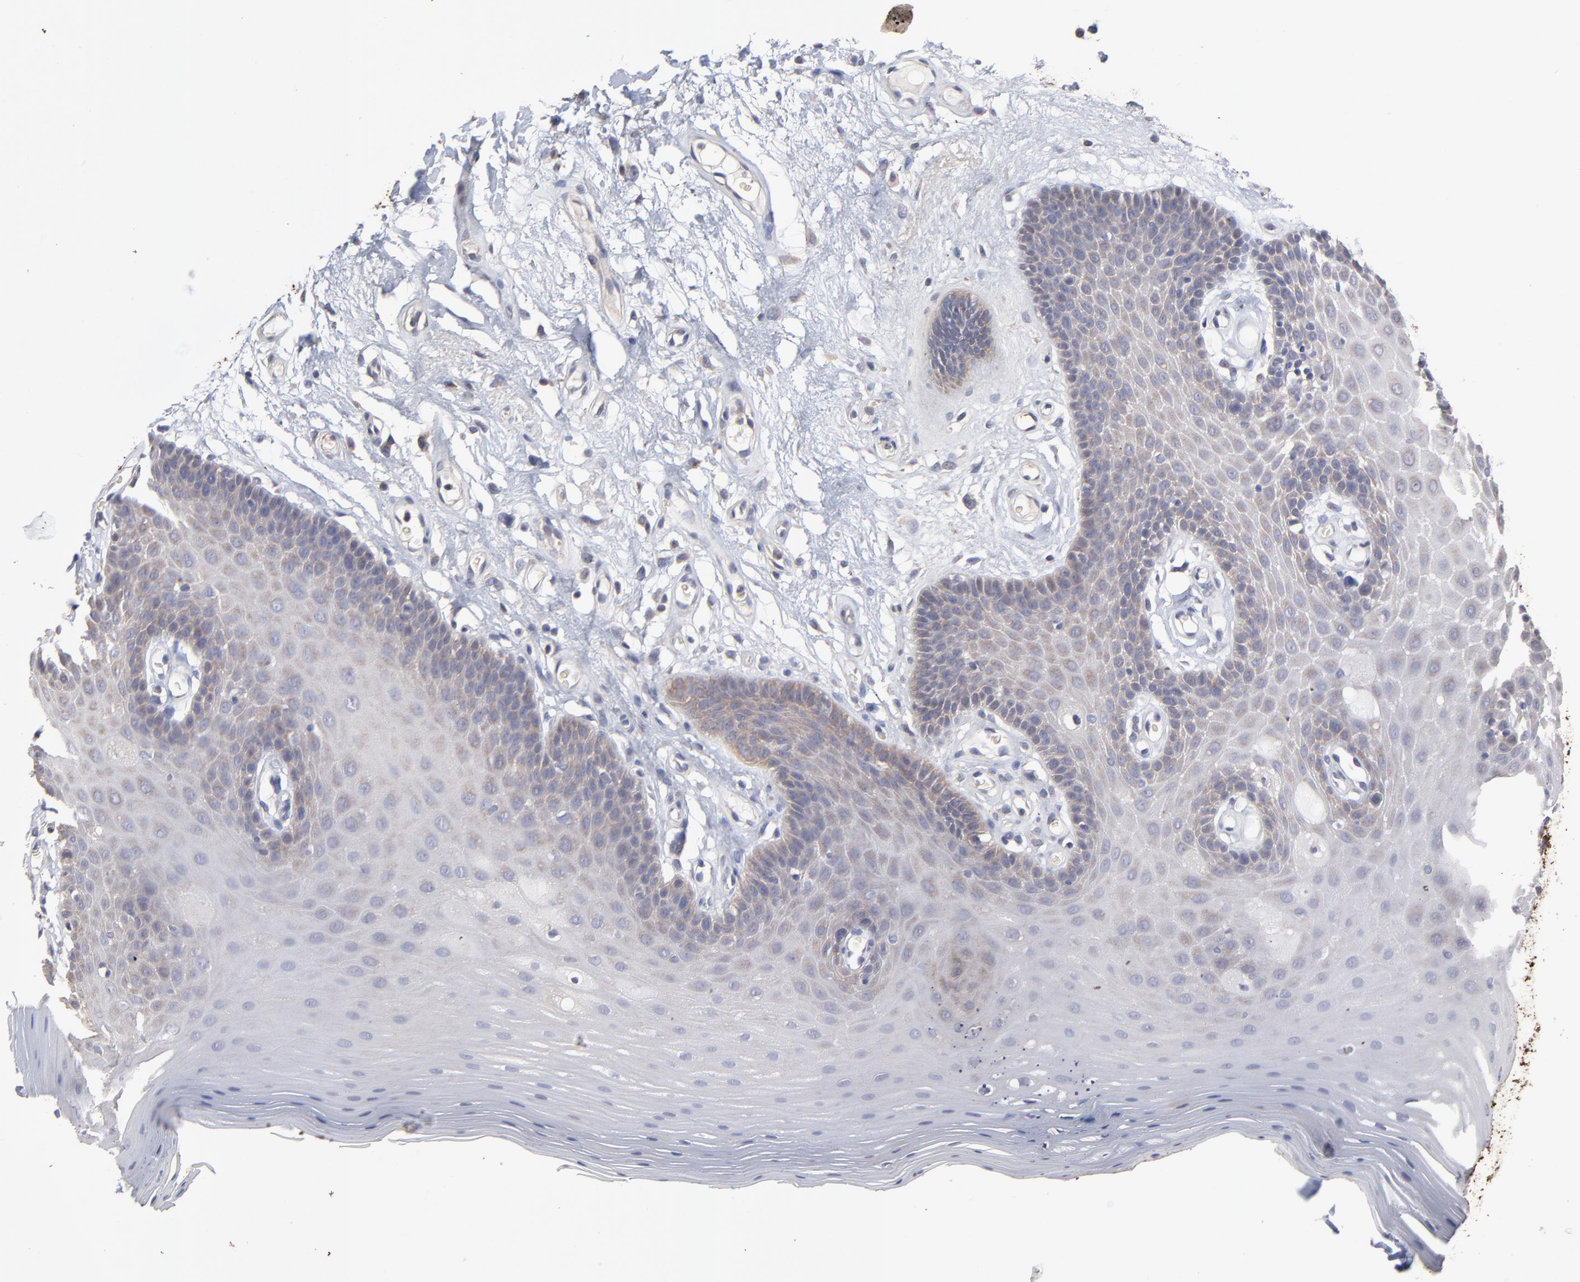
{"staining": {"intensity": "weak", "quantity": "25%-75%", "location": "cytoplasmic/membranous"}, "tissue": "oral mucosa", "cell_type": "Squamous epithelial cells", "image_type": "normal", "snomed": [{"axis": "morphology", "description": "Normal tissue, NOS"}, {"axis": "morphology", "description": "Squamous cell carcinoma, NOS"}, {"axis": "topography", "description": "Skeletal muscle"}, {"axis": "topography", "description": "Oral tissue"}, {"axis": "topography", "description": "Head-Neck"}], "caption": "This micrograph demonstrates normal oral mucosa stained with IHC to label a protein in brown. The cytoplasmic/membranous of squamous epithelial cells show weak positivity for the protein. Nuclei are counter-stained blue.", "gene": "TANGO2", "patient": {"sex": "male", "age": 71}}